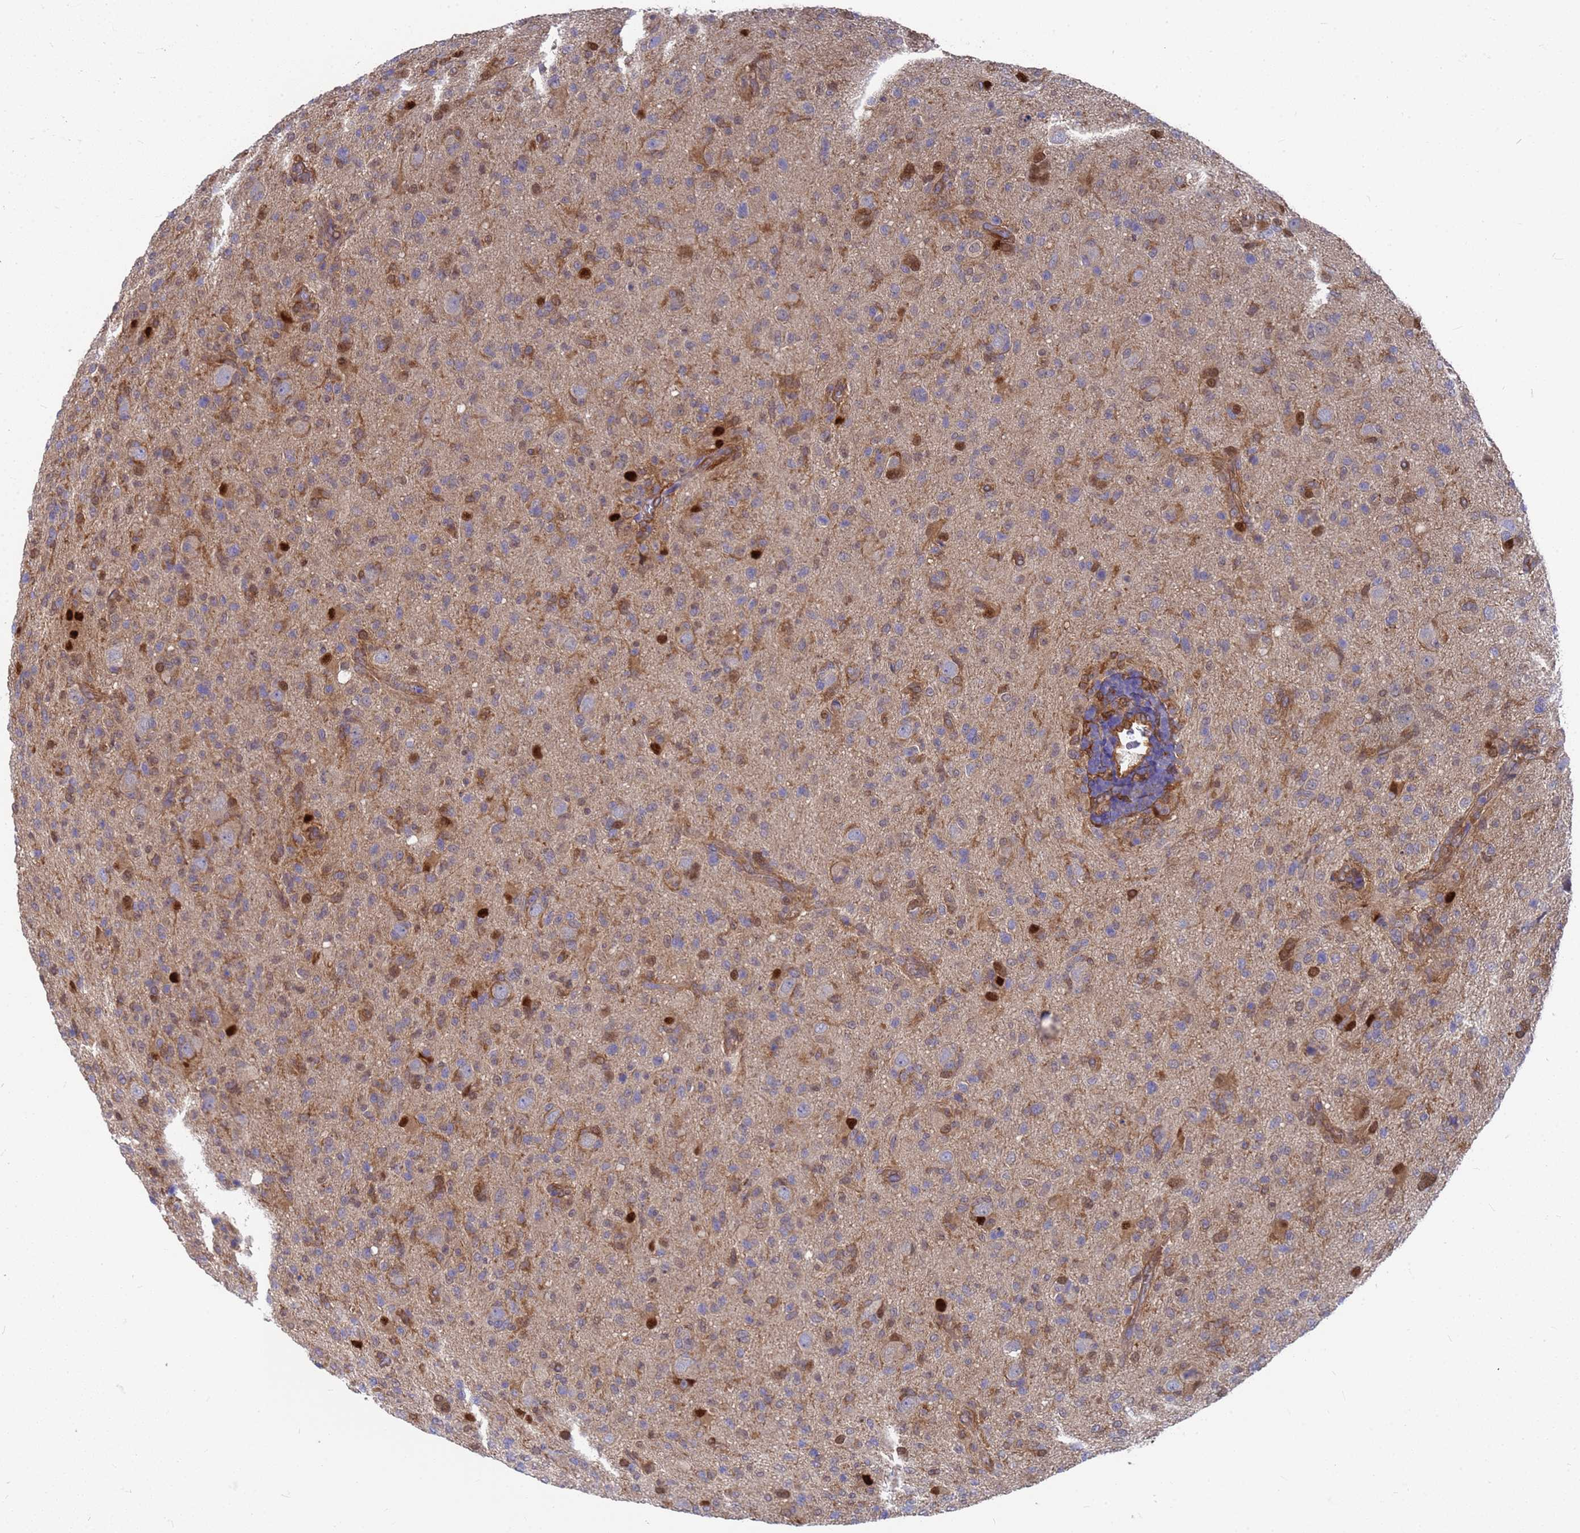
{"staining": {"intensity": "strong", "quantity": "<25%", "location": "cytoplasmic/membranous,nuclear"}, "tissue": "glioma", "cell_type": "Tumor cells", "image_type": "cancer", "snomed": [{"axis": "morphology", "description": "Glioma, malignant, High grade"}, {"axis": "topography", "description": "Brain"}], "caption": "Immunohistochemistry (IHC) photomicrograph of human glioma stained for a protein (brown), which reveals medium levels of strong cytoplasmic/membranous and nuclear staining in about <25% of tumor cells.", "gene": "SLC35E2B", "patient": {"sex": "female", "age": 57}}